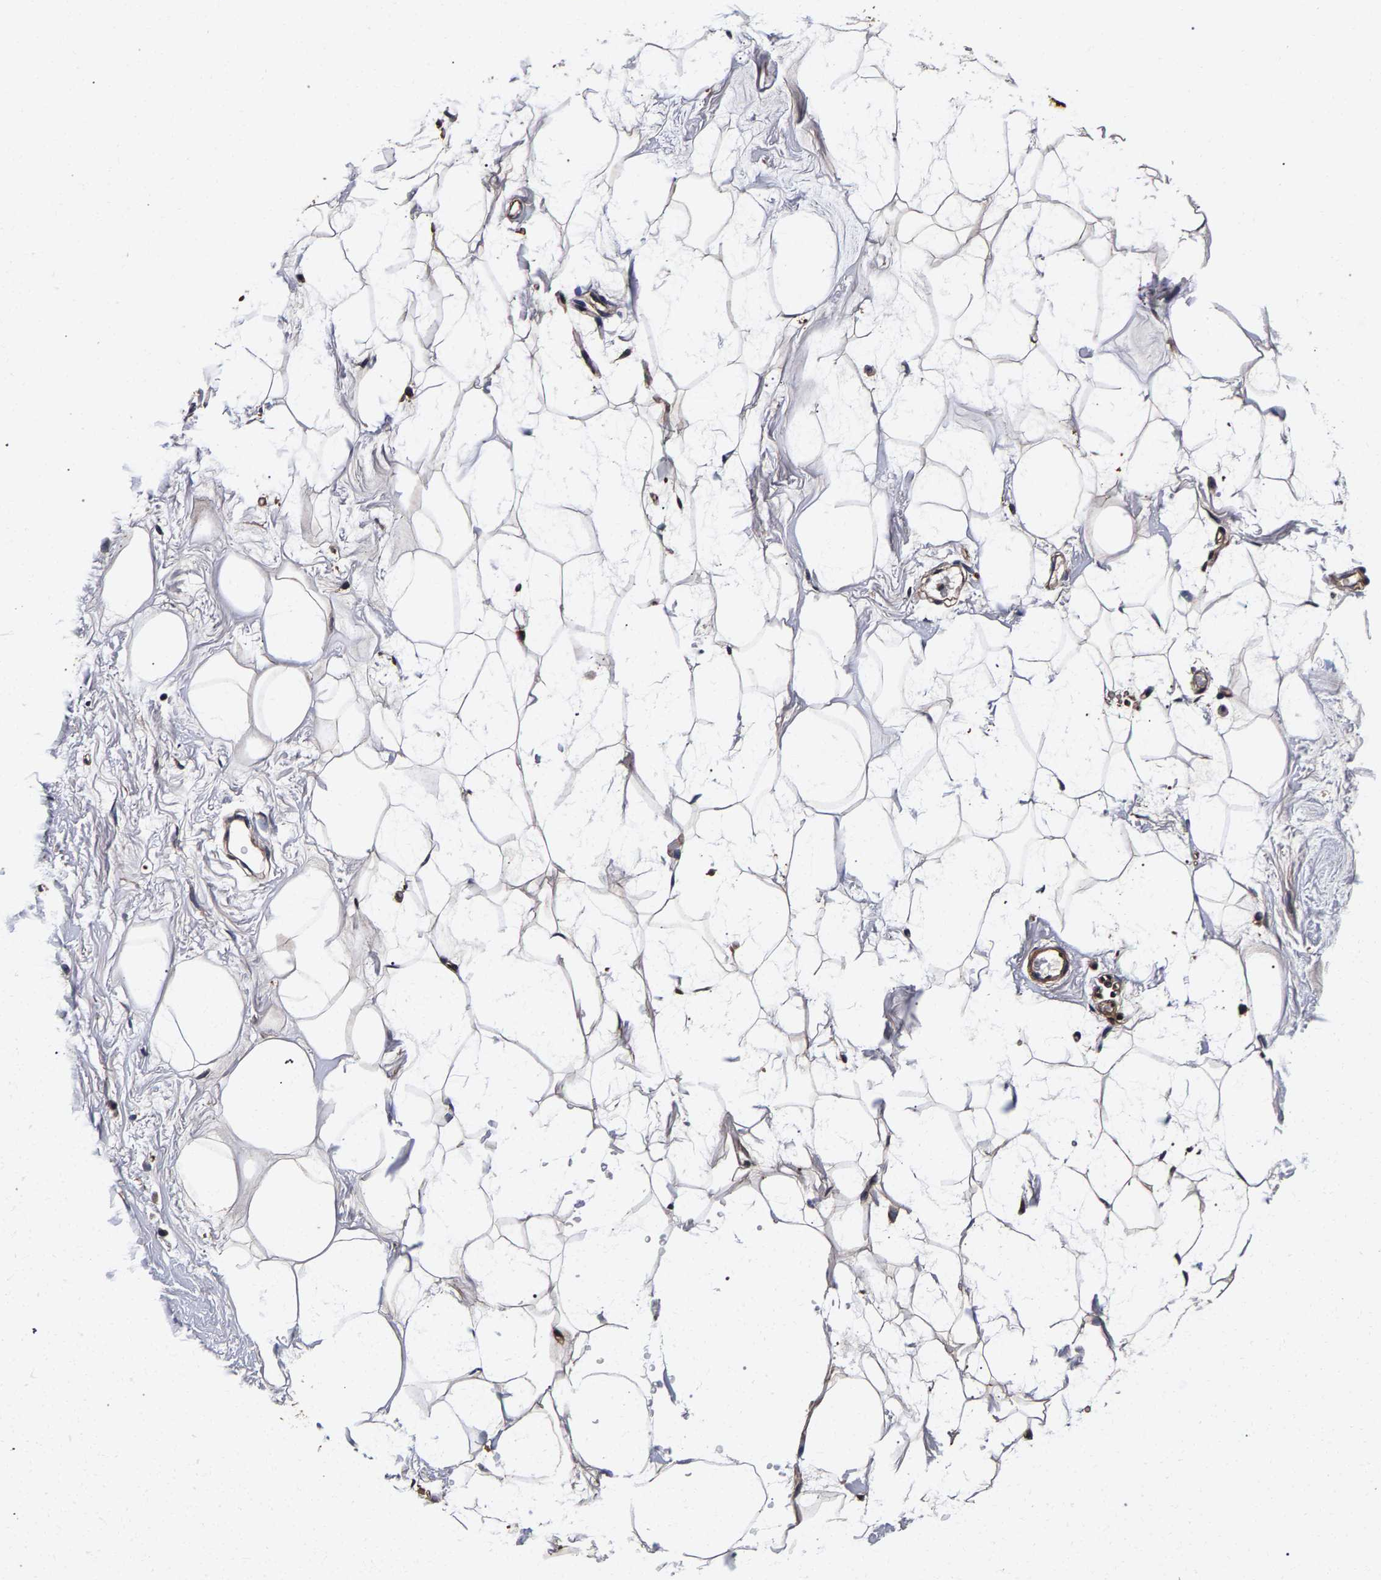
{"staining": {"intensity": "weak", "quantity": ">75%", "location": "cytoplasmic/membranous"}, "tissue": "adipose tissue", "cell_type": "Adipocytes", "image_type": "normal", "snomed": [{"axis": "morphology", "description": "Normal tissue, NOS"}, {"axis": "morphology", "description": "Fibrosis, NOS"}, {"axis": "topography", "description": "Breast"}, {"axis": "topography", "description": "Adipose tissue"}], "caption": "Immunohistochemical staining of unremarkable adipose tissue shows low levels of weak cytoplasmic/membranous staining in about >75% of adipocytes.", "gene": "MARCHF7", "patient": {"sex": "female", "age": 39}}